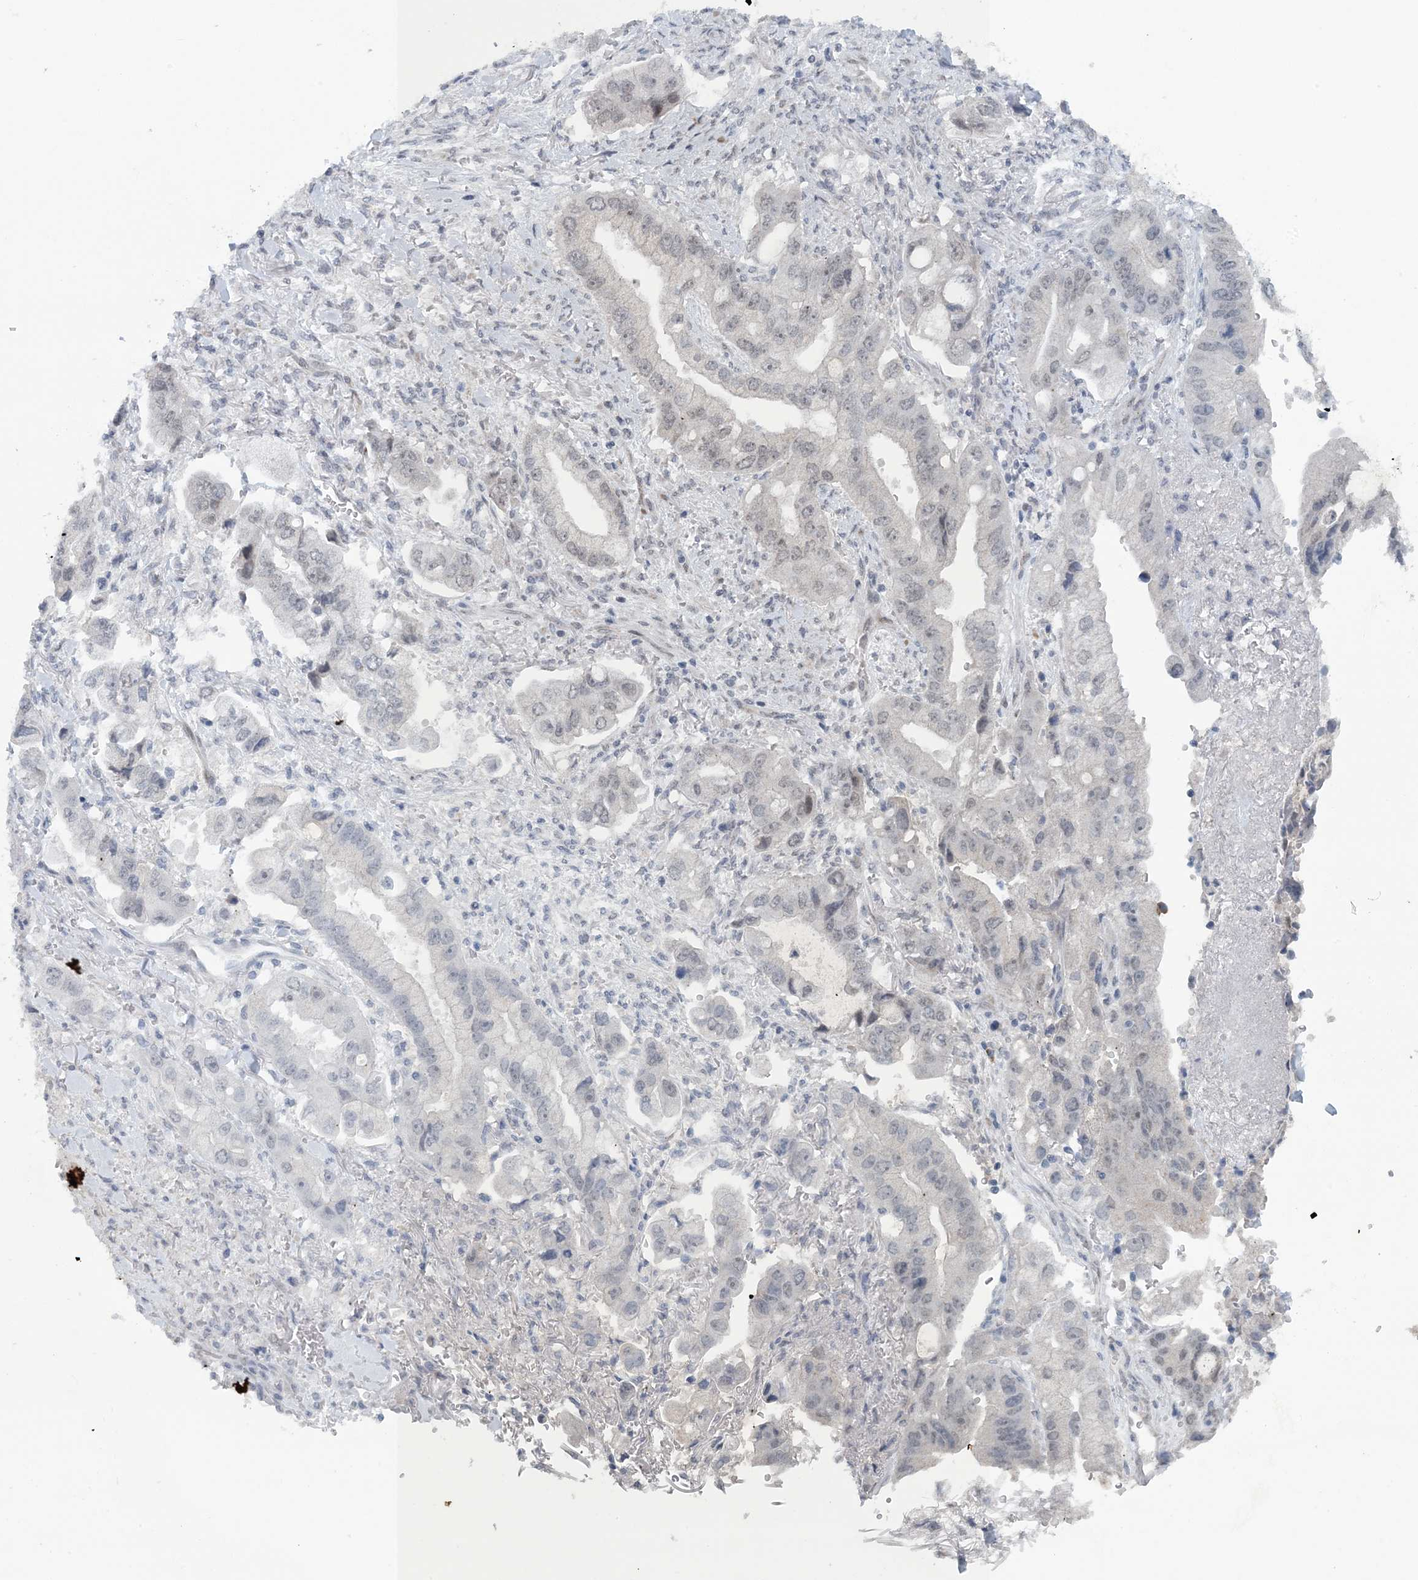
{"staining": {"intensity": "negative", "quantity": "none", "location": "none"}, "tissue": "stomach cancer", "cell_type": "Tumor cells", "image_type": "cancer", "snomed": [{"axis": "morphology", "description": "Adenocarcinoma, NOS"}, {"axis": "topography", "description": "Stomach"}], "caption": "High magnification brightfield microscopy of stomach cancer (adenocarcinoma) stained with DAB (3,3'-diaminobenzidine) (brown) and counterstained with hematoxylin (blue): tumor cells show no significant positivity.", "gene": "MBD2", "patient": {"sex": "male", "age": 62}}